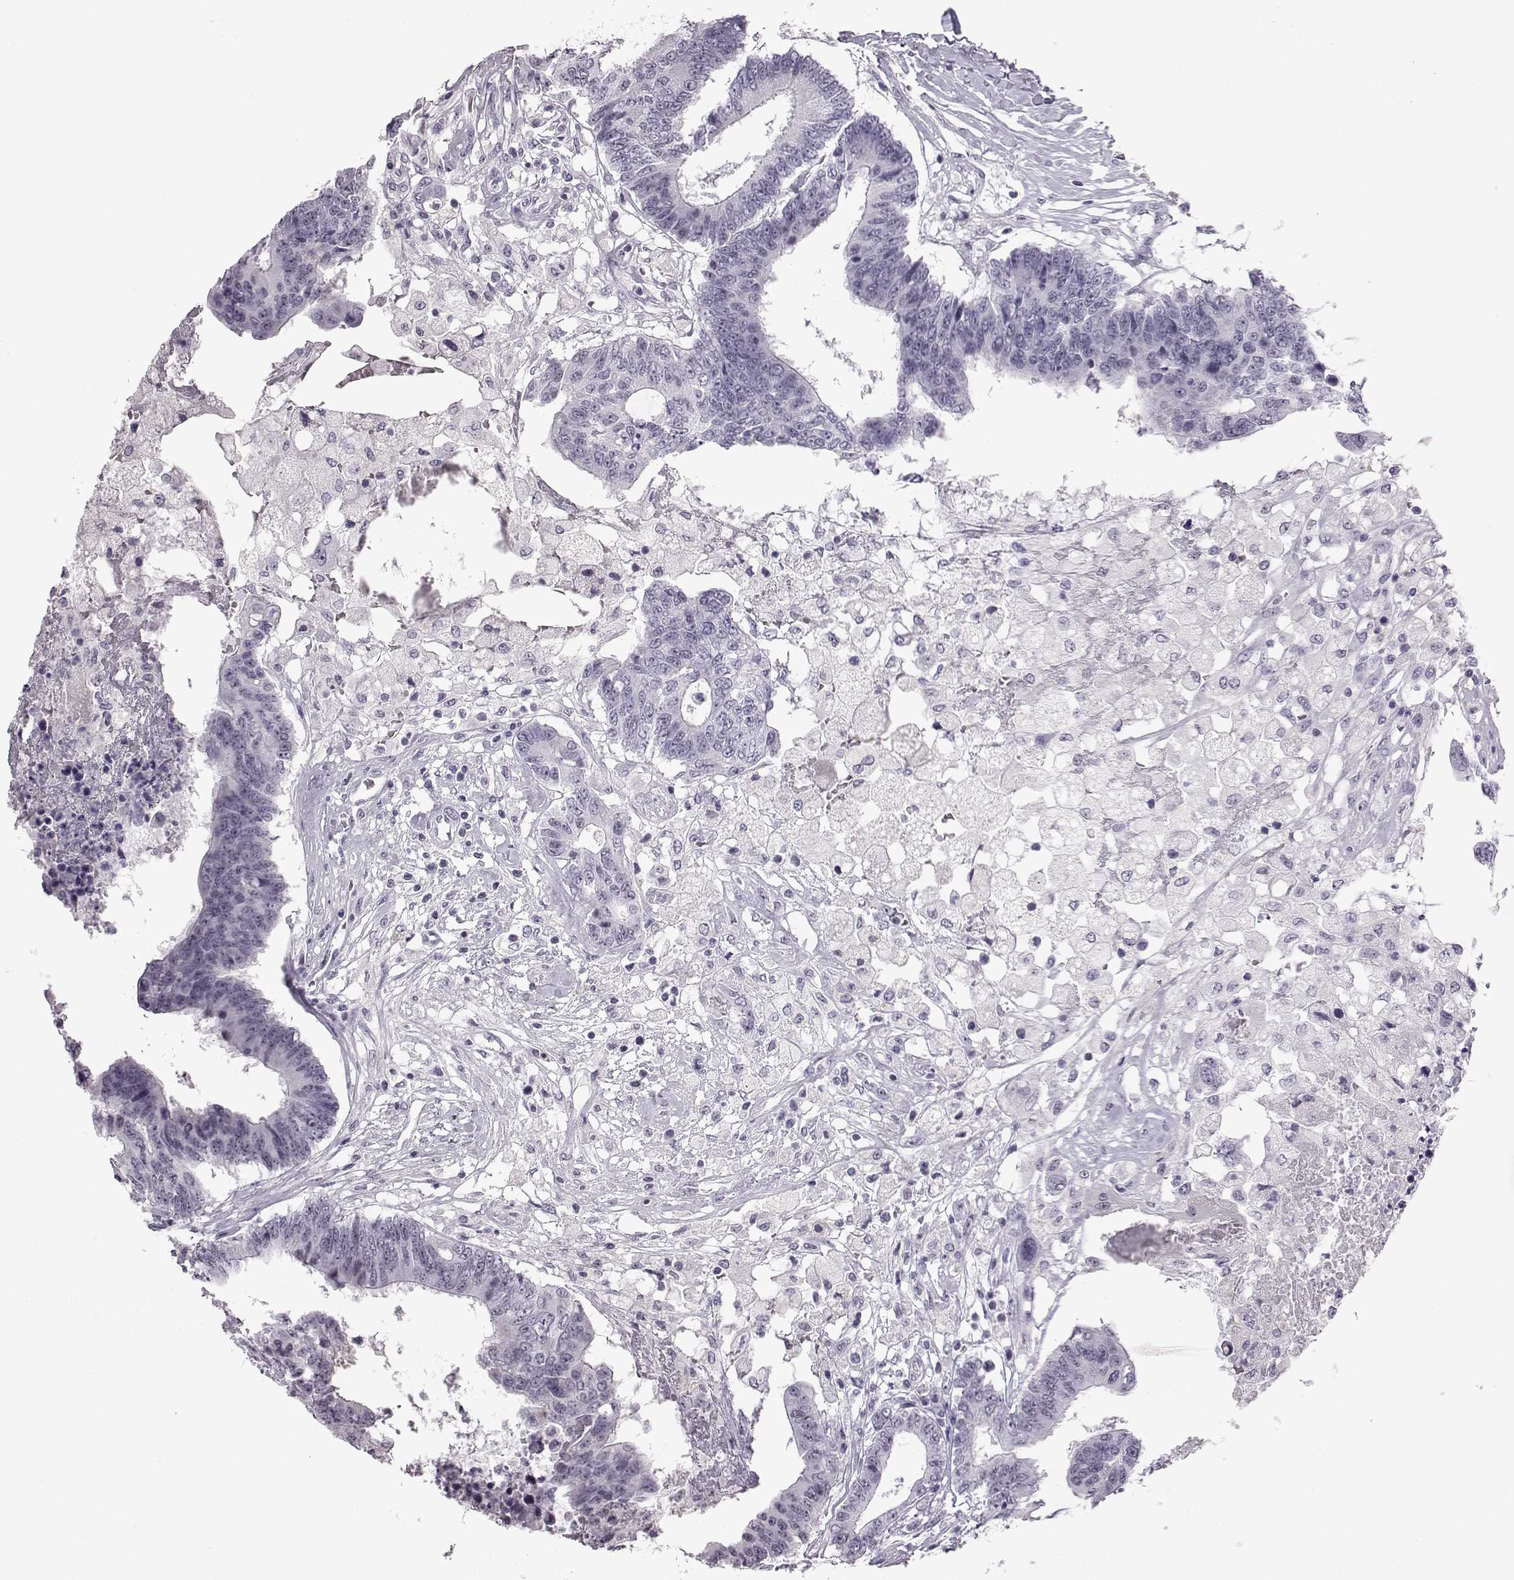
{"staining": {"intensity": "negative", "quantity": "none", "location": "none"}, "tissue": "colorectal cancer", "cell_type": "Tumor cells", "image_type": "cancer", "snomed": [{"axis": "morphology", "description": "Adenocarcinoma, NOS"}, {"axis": "topography", "description": "Colon"}], "caption": "IHC photomicrograph of human colorectal adenocarcinoma stained for a protein (brown), which reveals no staining in tumor cells.", "gene": "ADGRG2", "patient": {"sex": "female", "age": 48}}